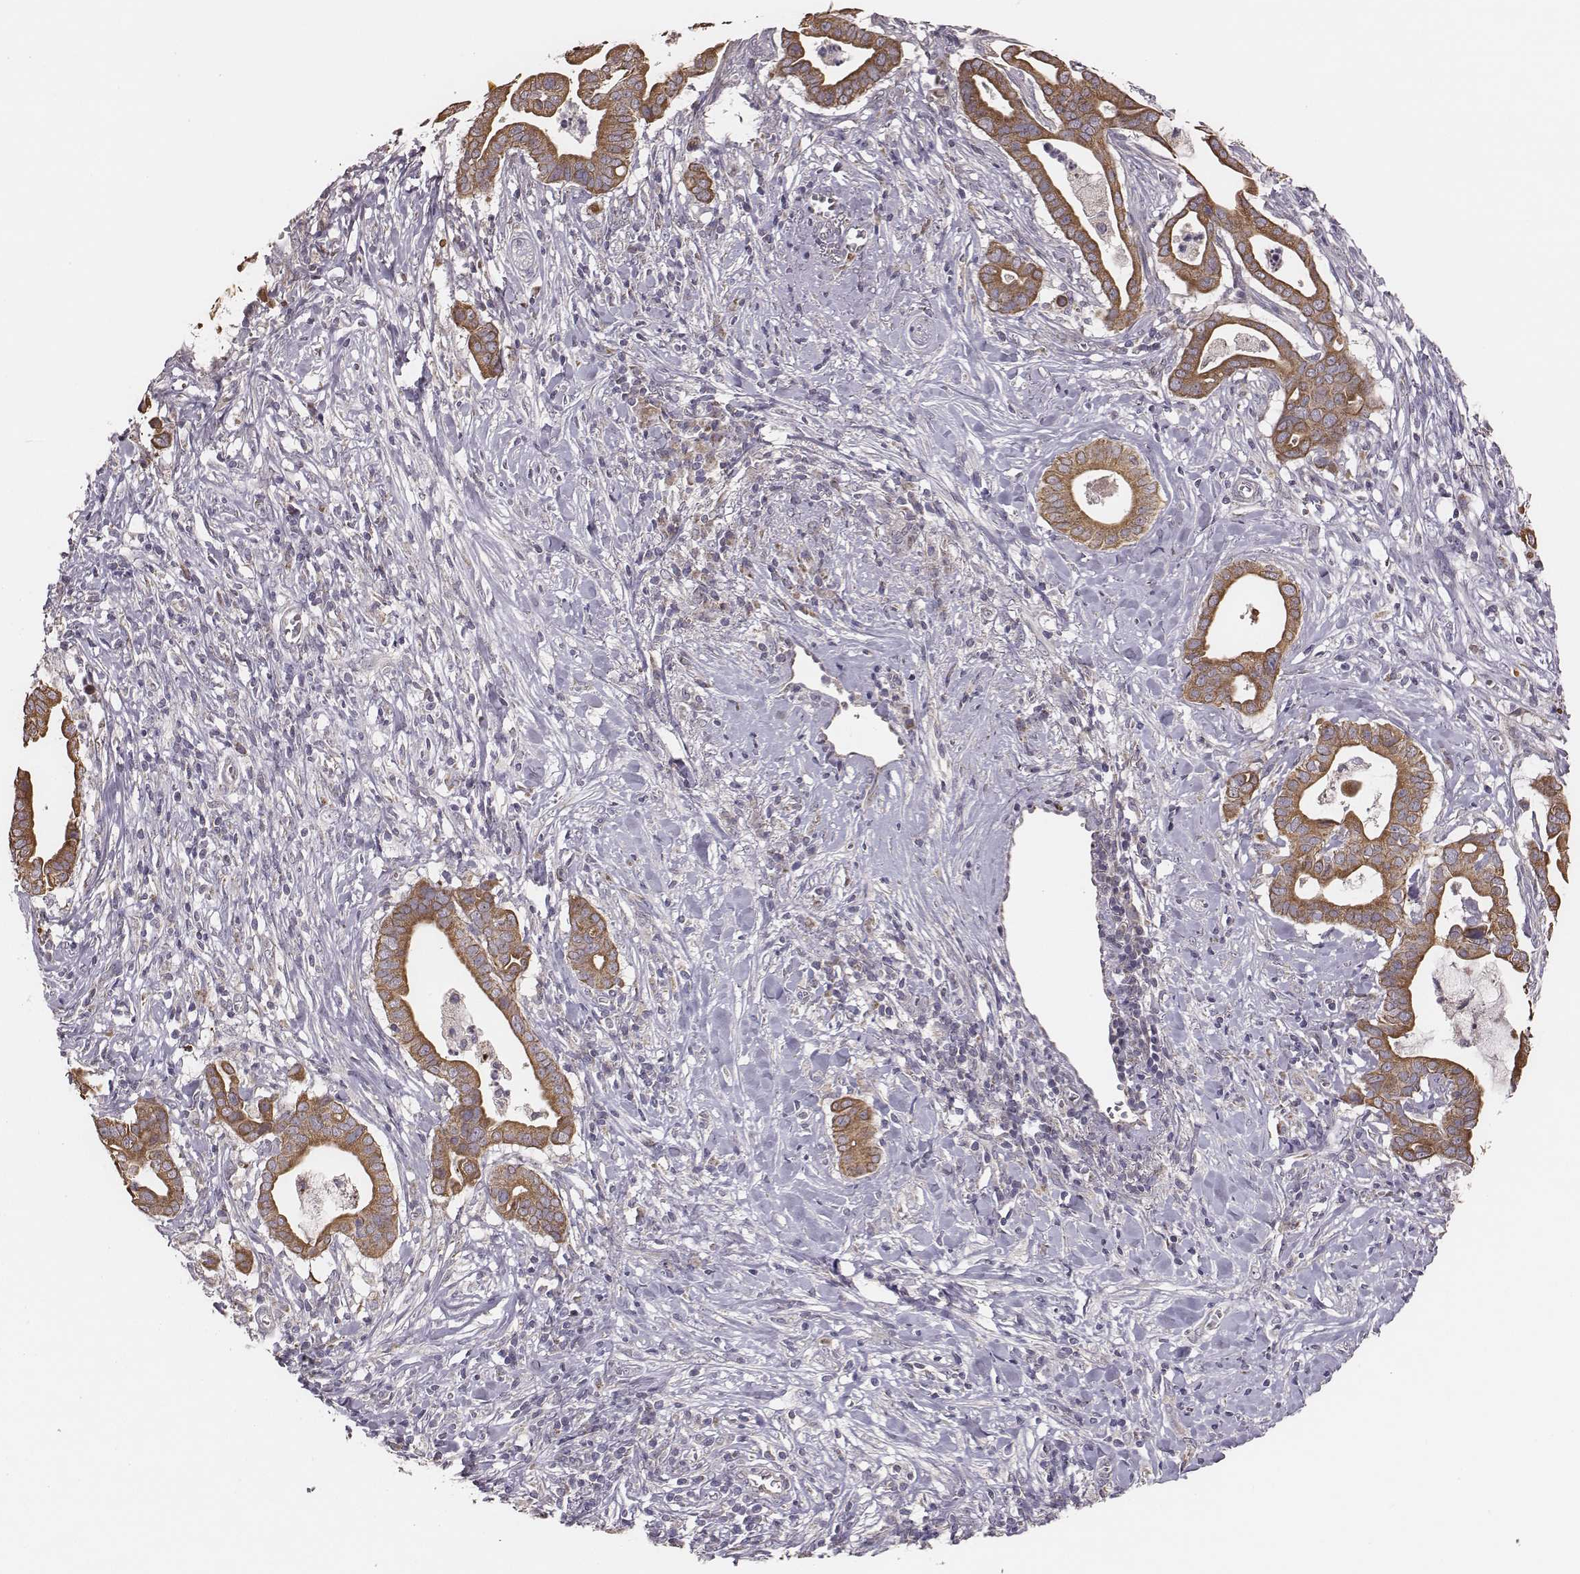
{"staining": {"intensity": "moderate", "quantity": ">75%", "location": "cytoplasmic/membranous"}, "tissue": "pancreatic cancer", "cell_type": "Tumor cells", "image_type": "cancer", "snomed": [{"axis": "morphology", "description": "Adenocarcinoma, NOS"}, {"axis": "topography", "description": "Pancreas"}], "caption": "DAB immunohistochemical staining of human pancreatic cancer (adenocarcinoma) displays moderate cytoplasmic/membranous protein positivity in approximately >75% of tumor cells.", "gene": "HAVCR1", "patient": {"sex": "male", "age": 61}}